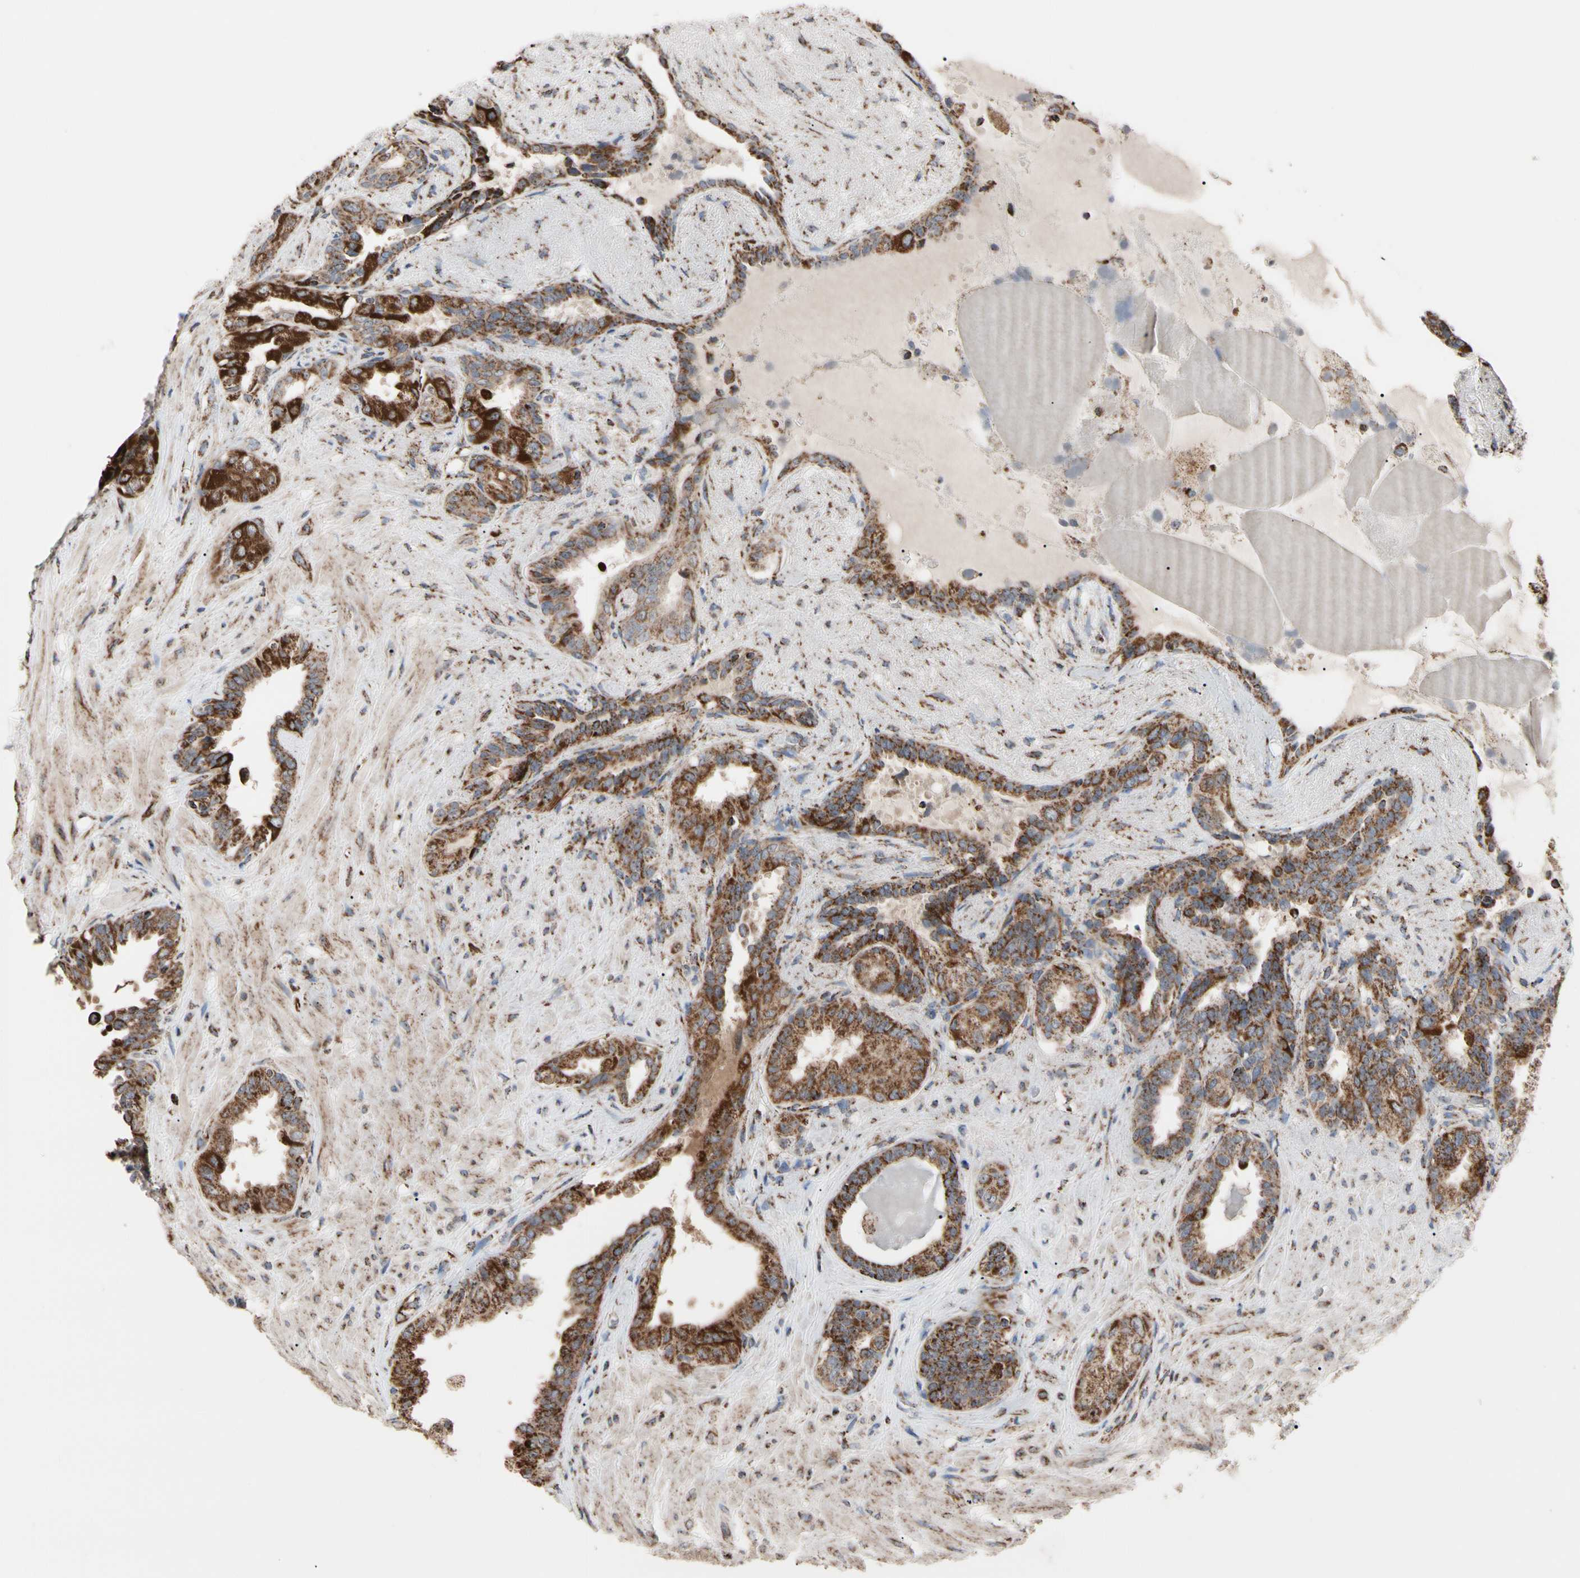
{"staining": {"intensity": "strong", "quantity": ">75%", "location": "cytoplasmic/membranous"}, "tissue": "seminal vesicle", "cell_type": "Glandular cells", "image_type": "normal", "snomed": [{"axis": "morphology", "description": "Normal tissue, NOS"}, {"axis": "topography", "description": "Seminal veicle"}], "caption": "The image shows immunohistochemical staining of unremarkable seminal vesicle. There is strong cytoplasmic/membranous expression is present in approximately >75% of glandular cells.", "gene": "FAM110B", "patient": {"sex": "male", "age": 61}}